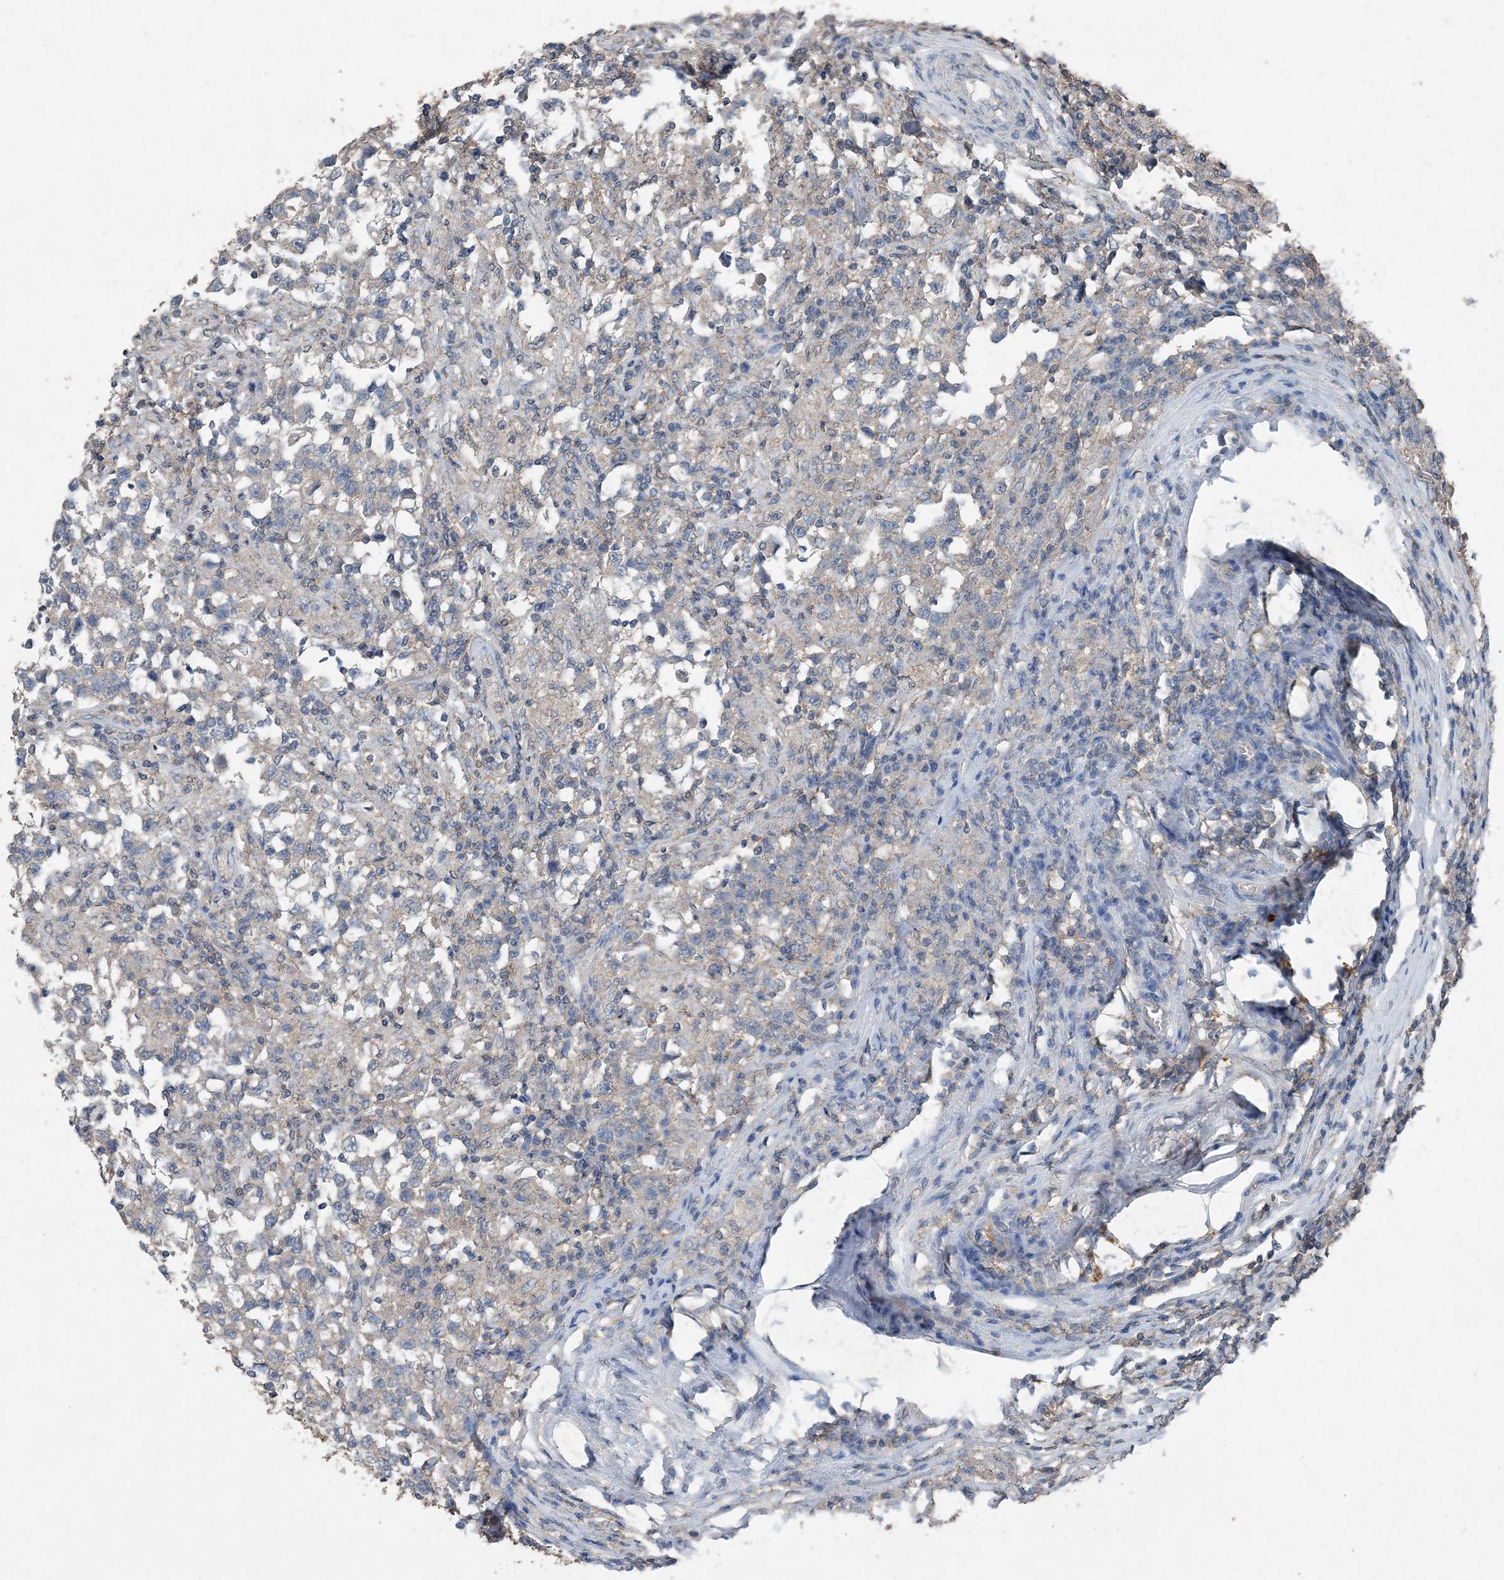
{"staining": {"intensity": "negative", "quantity": "none", "location": "none"}, "tissue": "testis cancer", "cell_type": "Tumor cells", "image_type": "cancer", "snomed": [{"axis": "morphology", "description": "Carcinoma, Embryonal, NOS"}, {"axis": "topography", "description": "Testis"}], "caption": "The micrograph shows no staining of tumor cells in testis cancer (embryonal carcinoma).", "gene": "FCN3", "patient": {"sex": "male", "age": 21}}